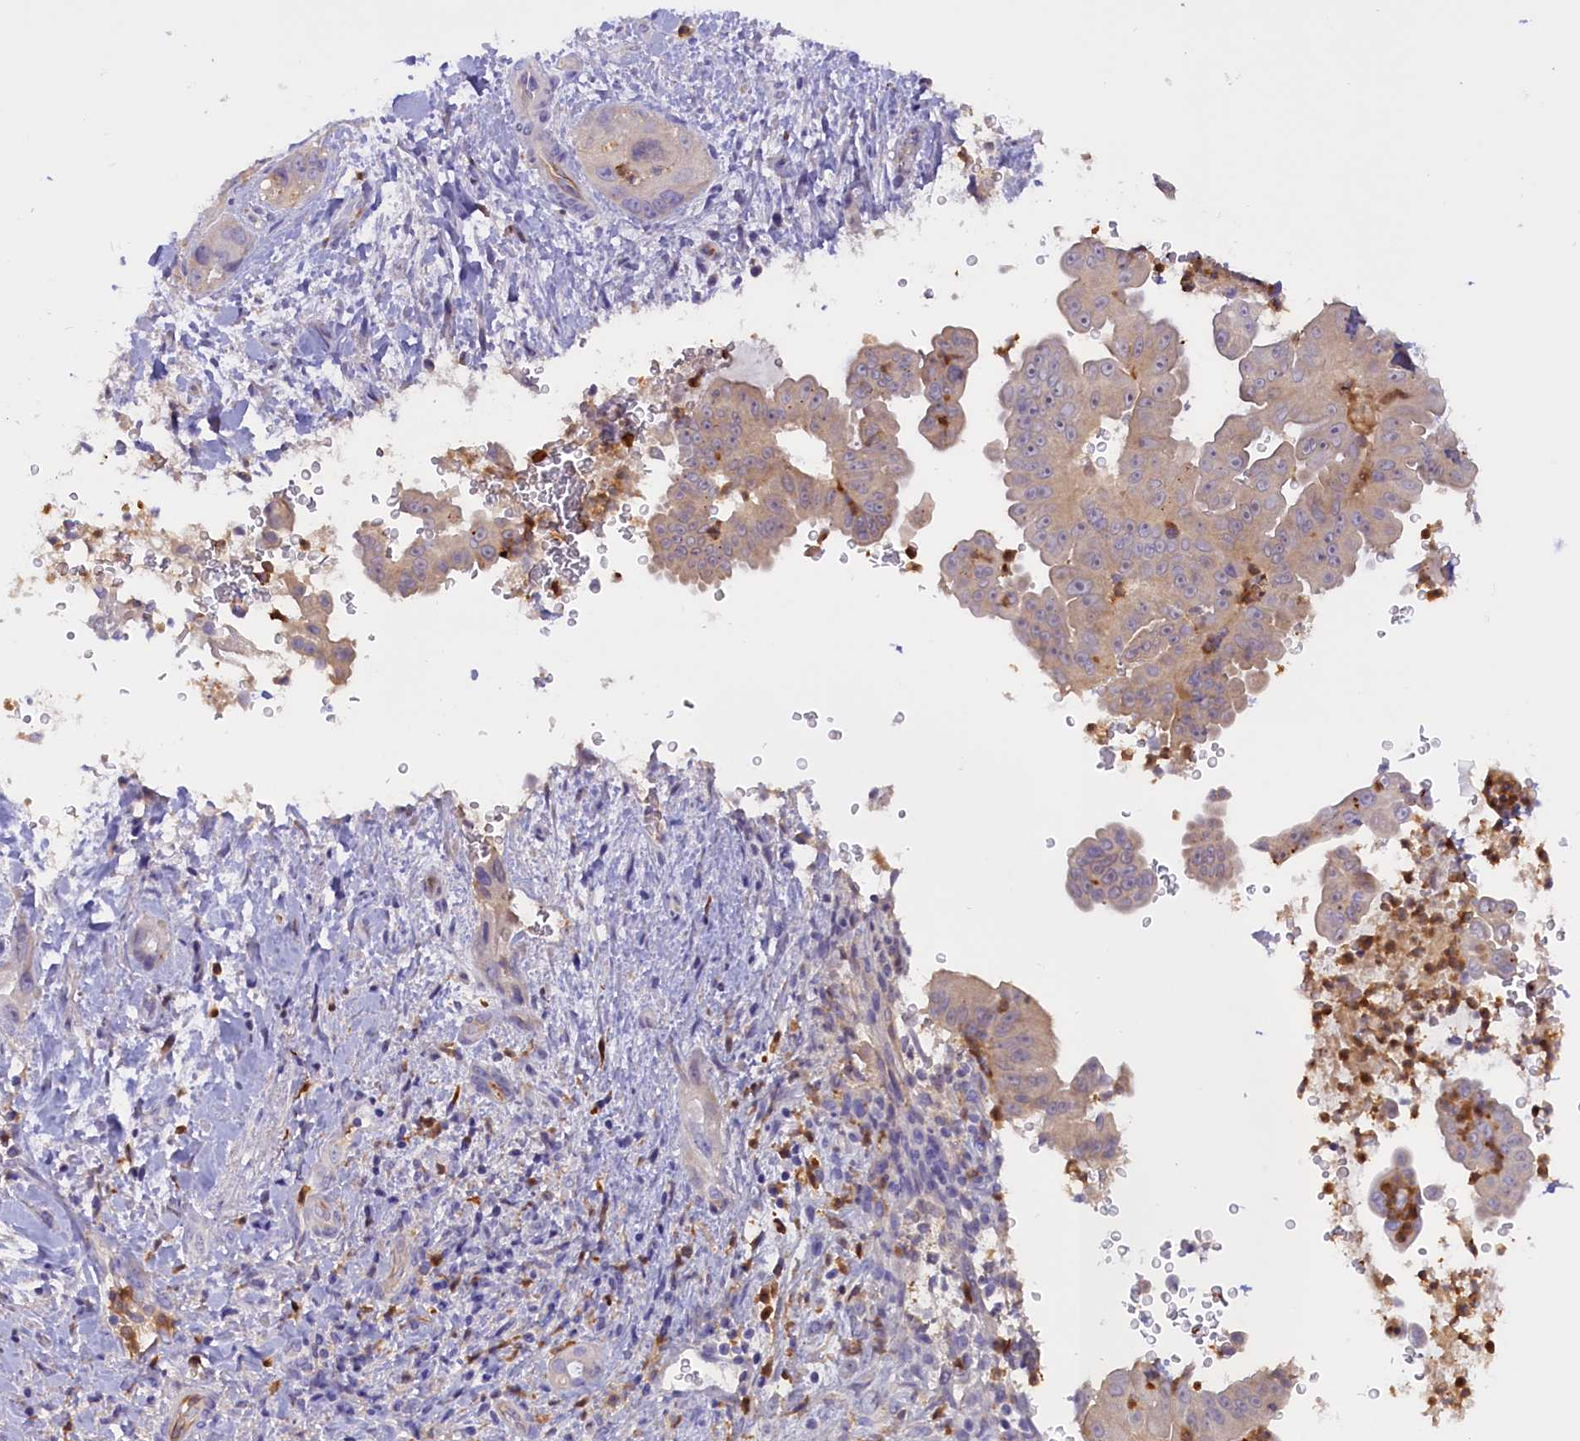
{"staining": {"intensity": "negative", "quantity": "none", "location": "none"}, "tissue": "pancreatic cancer", "cell_type": "Tumor cells", "image_type": "cancer", "snomed": [{"axis": "morphology", "description": "Adenocarcinoma, NOS"}, {"axis": "topography", "description": "Pancreas"}], "caption": "Human adenocarcinoma (pancreatic) stained for a protein using immunohistochemistry reveals no expression in tumor cells.", "gene": "FAM149B1", "patient": {"sex": "female", "age": 78}}